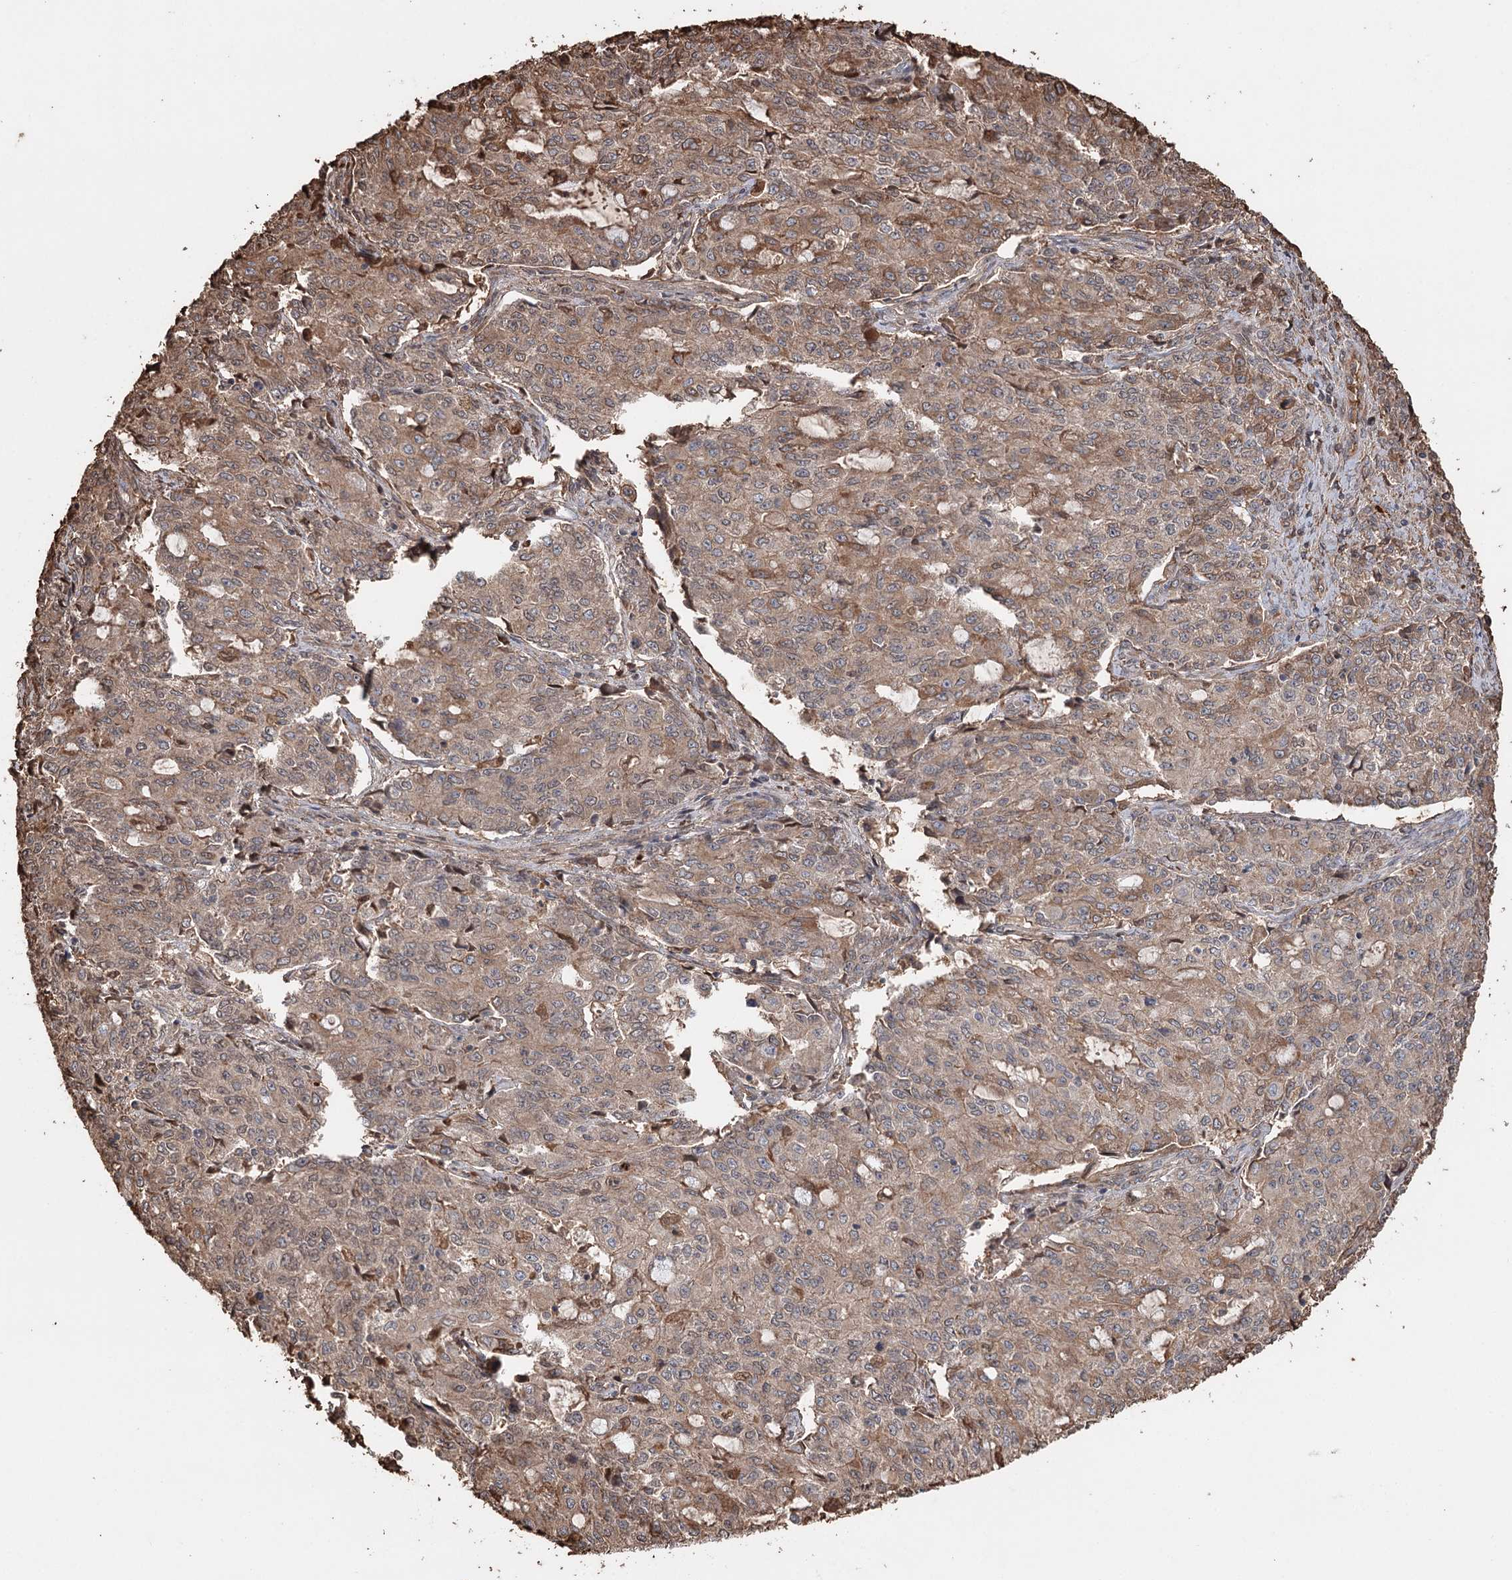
{"staining": {"intensity": "moderate", "quantity": ">75%", "location": "cytoplasmic/membranous"}, "tissue": "endometrial cancer", "cell_type": "Tumor cells", "image_type": "cancer", "snomed": [{"axis": "morphology", "description": "Adenocarcinoma, NOS"}, {"axis": "topography", "description": "Endometrium"}], "caption": "Tumor cells display medium levels of moderate cytoplasmic/membranous positivity in about >75% of cells in human endometrial adenocarcinoma.", "gene": "SYVN1", "patient": {"sex": "female", "age": 50}}